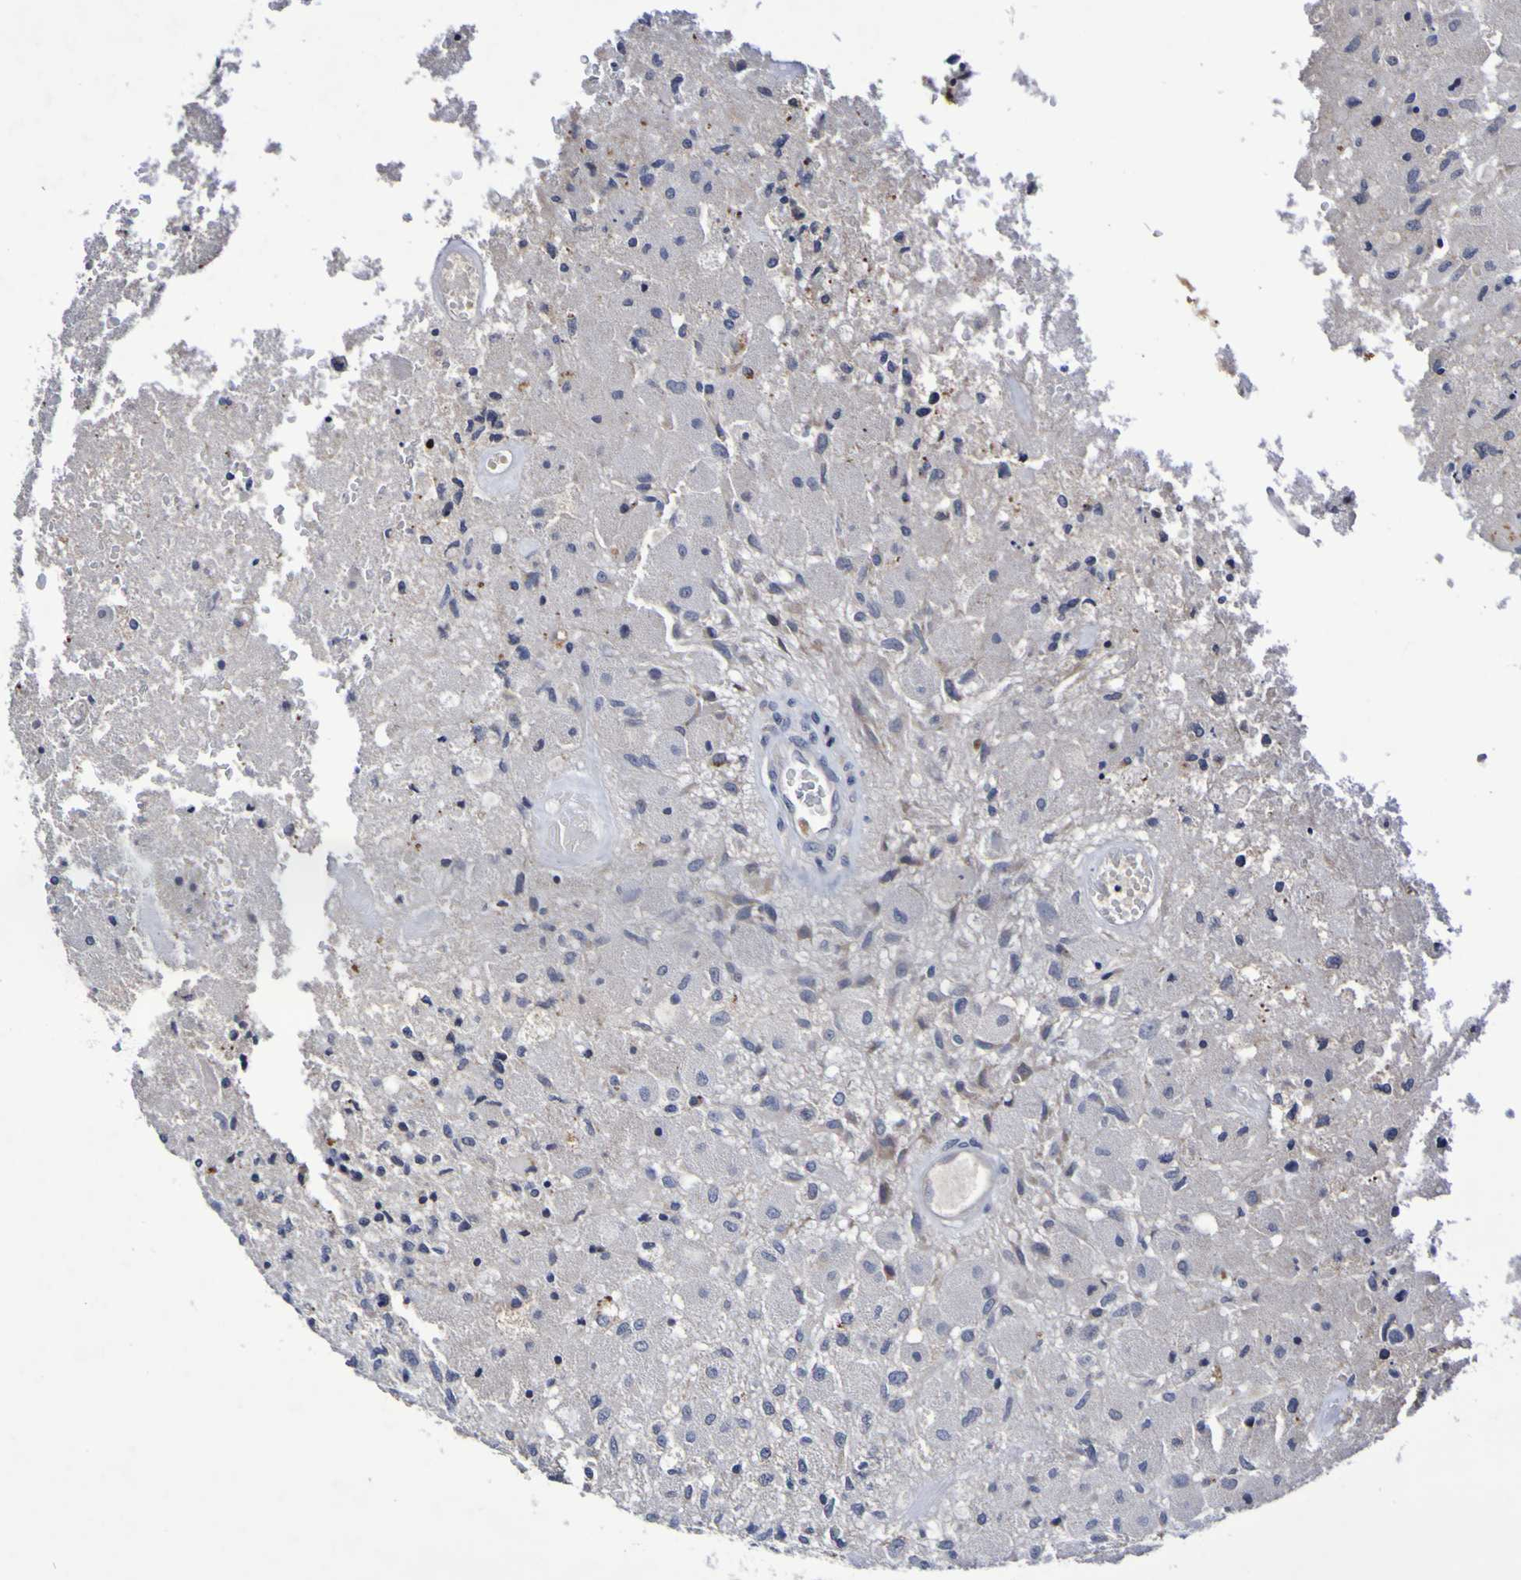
{"staining": {"intensity": "moderate", "quantity": "<25%", "location": "cytoplasmic/membranous"}, "tissue": "glioma", "cell_type": "Tumor cells", "image_type": "cancer", "snomed": [{"axis": "morphology", "description": "Normal tissue, NOS"}, {"axis": "morphology", "description": "Glioma, malignant, High grade"}, {"axis": "topography", "description": "Cerebral cortex"}], "caption": "Moderate cytoplasmic/membranous staining for a protein is present in about <25% of tumor cells of malignant glioma (high-grade) using immunohistochemistry.", "gene": "PTP4A2", "patient": {"sex": "male", "age": 77}}